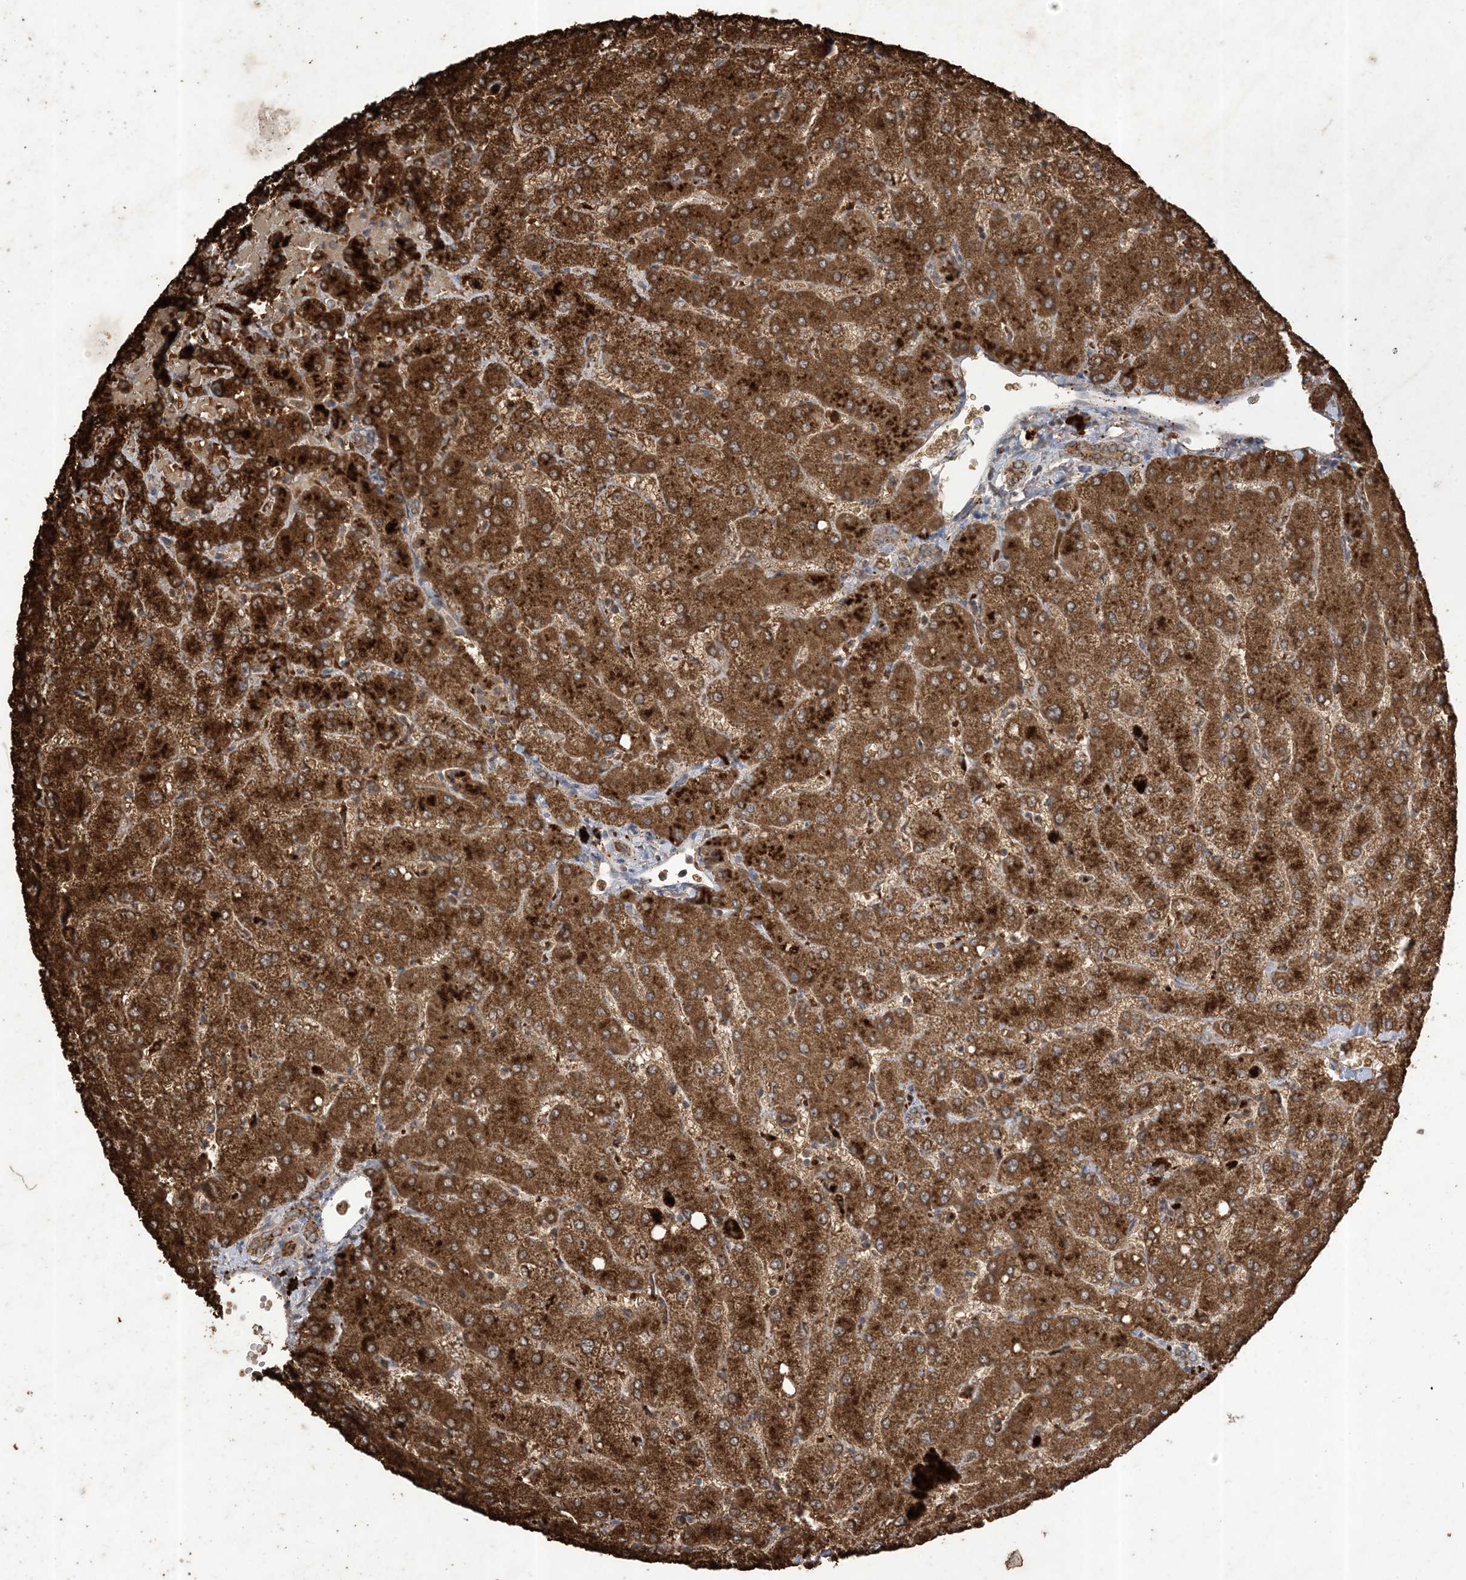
{"staining": {"intensity": "moderate", "quantity": ">75%", "location": "cytoplasmic/membranous"}, "tissue": "liver", "cell_type": "Cholangiocytes", "image_type": "normal", "snomed": [{"axis": "morphology", "description": "Normal tissue, NOS"}, {"axis": "topography", "description": "Liver"}], "caption": "The photomicrograph exhibits a brown stain indicating the presence of a protein in the cytoplasmic/membranous of cholangiocytes in liver. The staining is performed using DAB brown chromogen to label protein expression. The nuclei are counter-stained blue using hematoxylin.", "gene": "HPS4", "patient": {"sex": "female", "age": 54}}